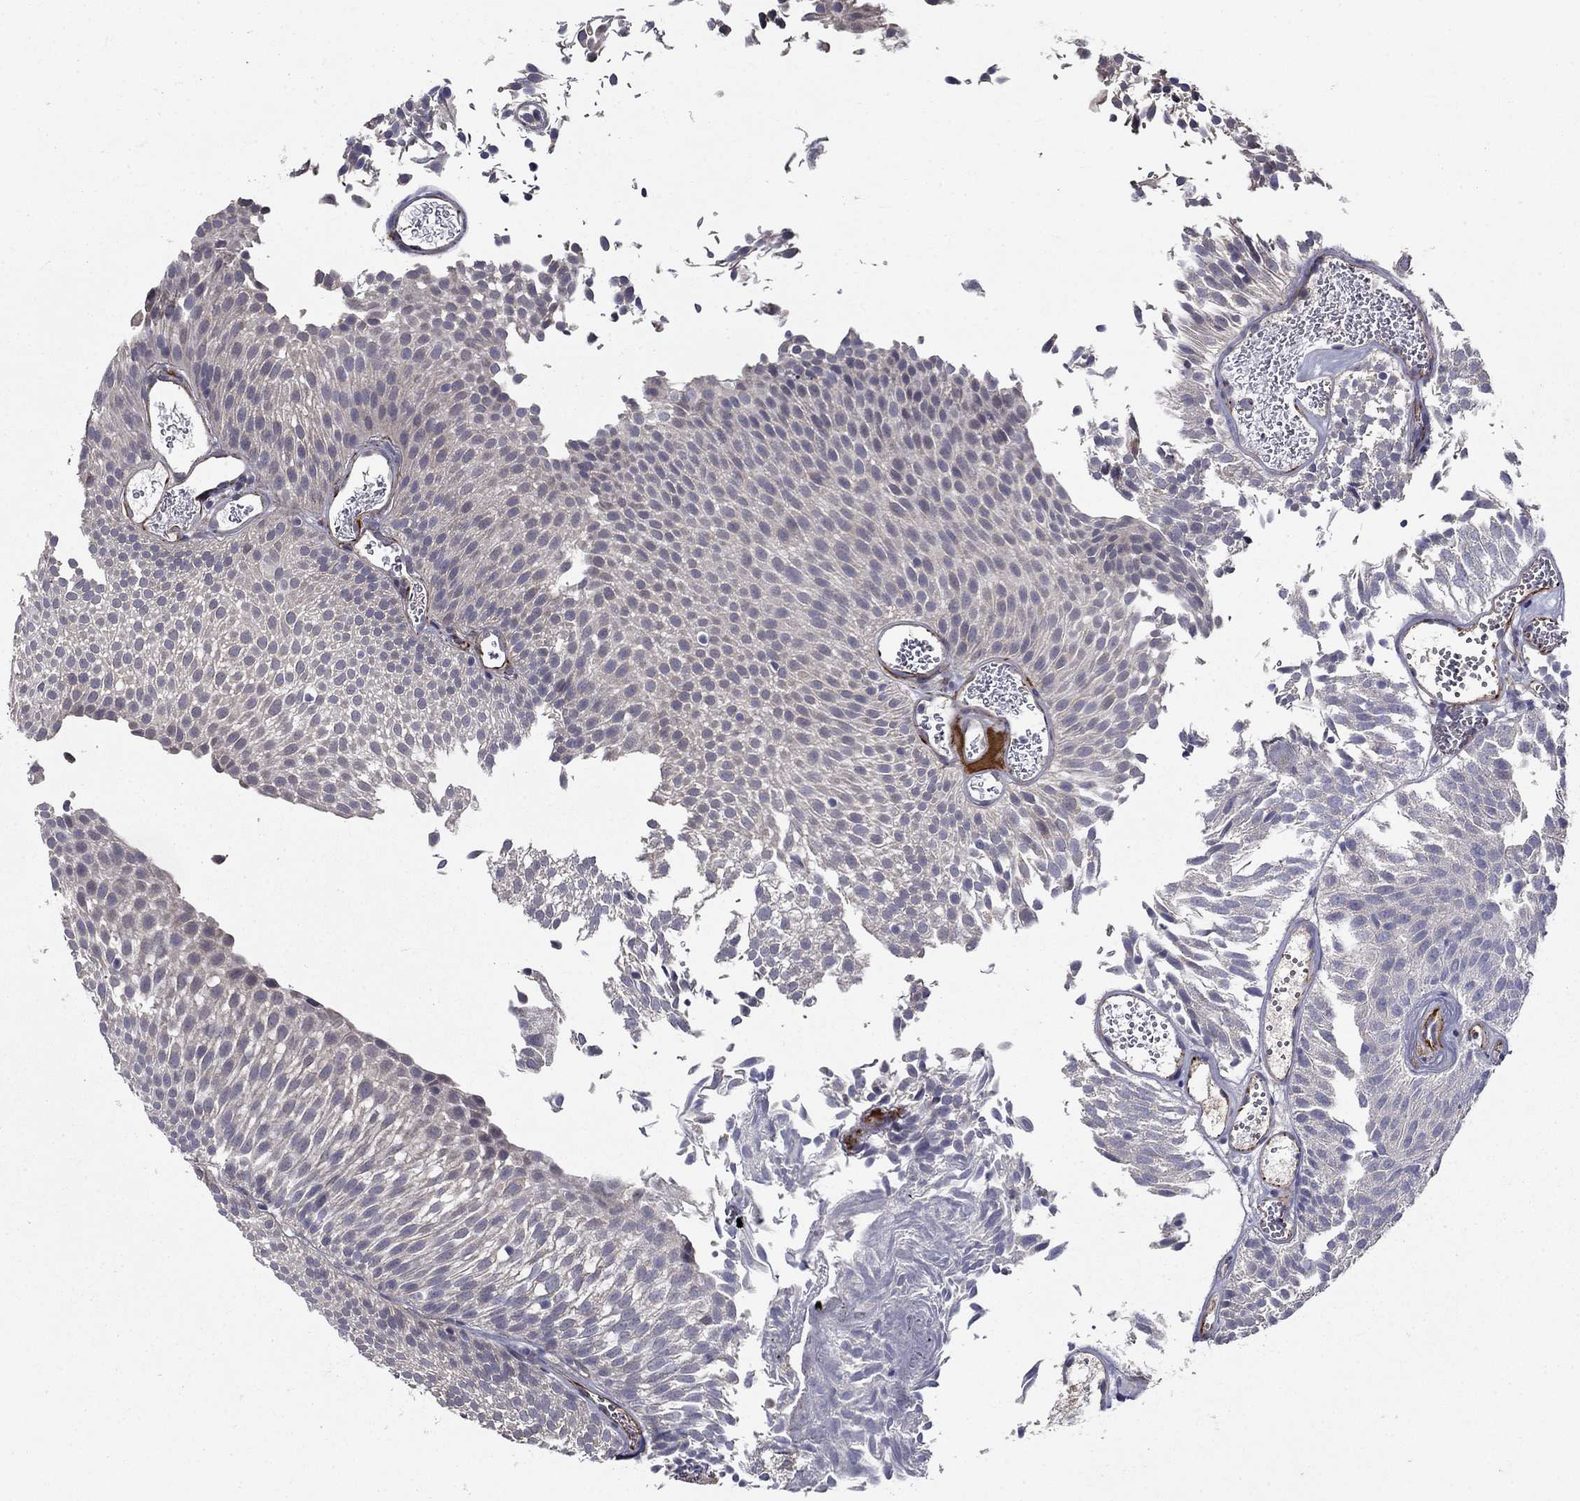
{"staining": {"intensity": "negative", "quantity": "none", "location": "none"}, "tissue": "urothelial cancer", "cell_type": "Tumor cells", "image_type": "cancer", "snomed": [{"axis": "morphology", "description": "Urothelial carcinoma, Low grade"}, {"axis": "topography", "description": "Urinary bladder"}], "caption": "Tumor cells are negative for protein expression in human urothelial cancer.", "gene": "LACTB2", "patient": {"sex": "male", "age": 52}}